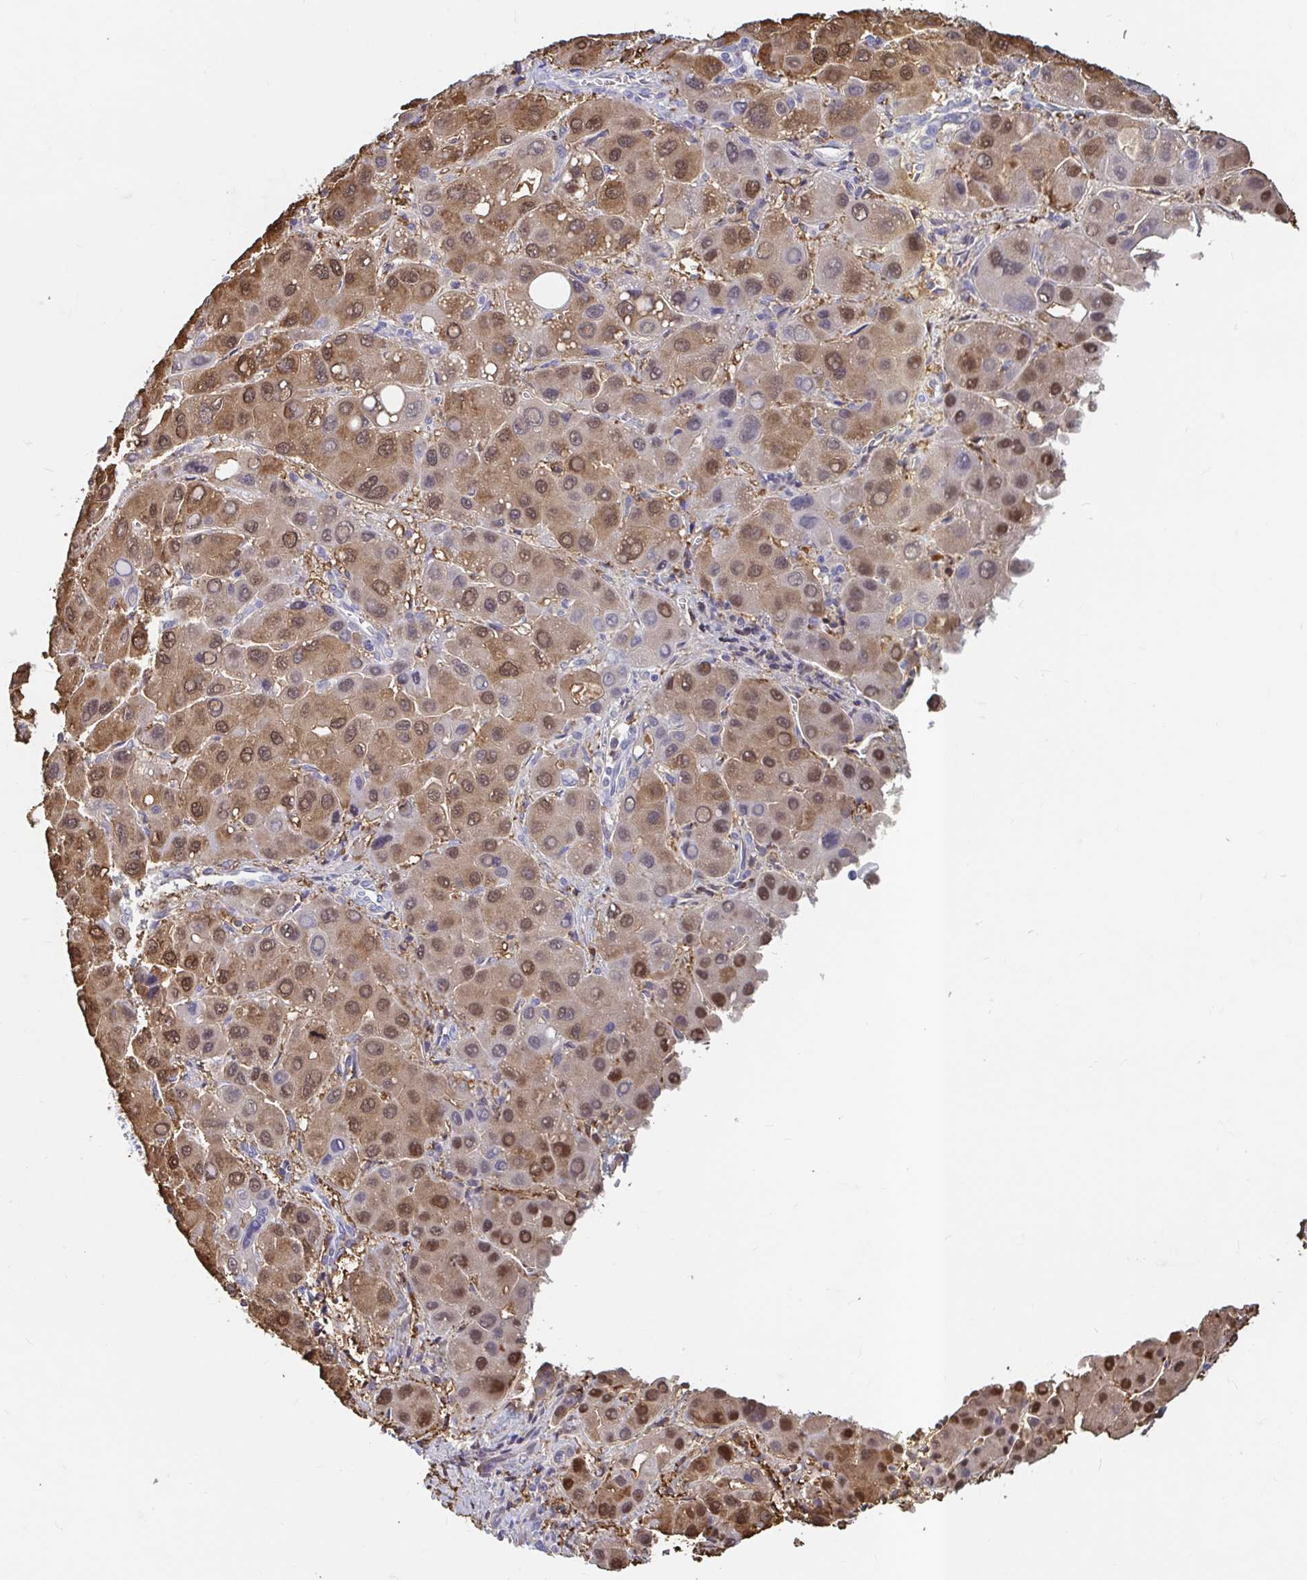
{"staining": {"intensity": "moderate", "quantity": ">75%", "location": "cytoplasmic/membranous,nuclear"}, "tissue": "liver cancer", "cell_type": "Tumor cells", "image_type": "cancer", "snomed": [{"axis": "morphology", "description": "Carcinoma, Hepatocellular, NOS"}, {"axis": "topography", "description": "Liver"}], "caption": "Immunohistochemical staining of liver hepatocellular carcinoma displays moderate cytoplasmic/membranous and nuclear protein expression in approximately >75% of tumor cells.", "gene": "ADH1A", "patient": {"sex": "male", "age": 55}}